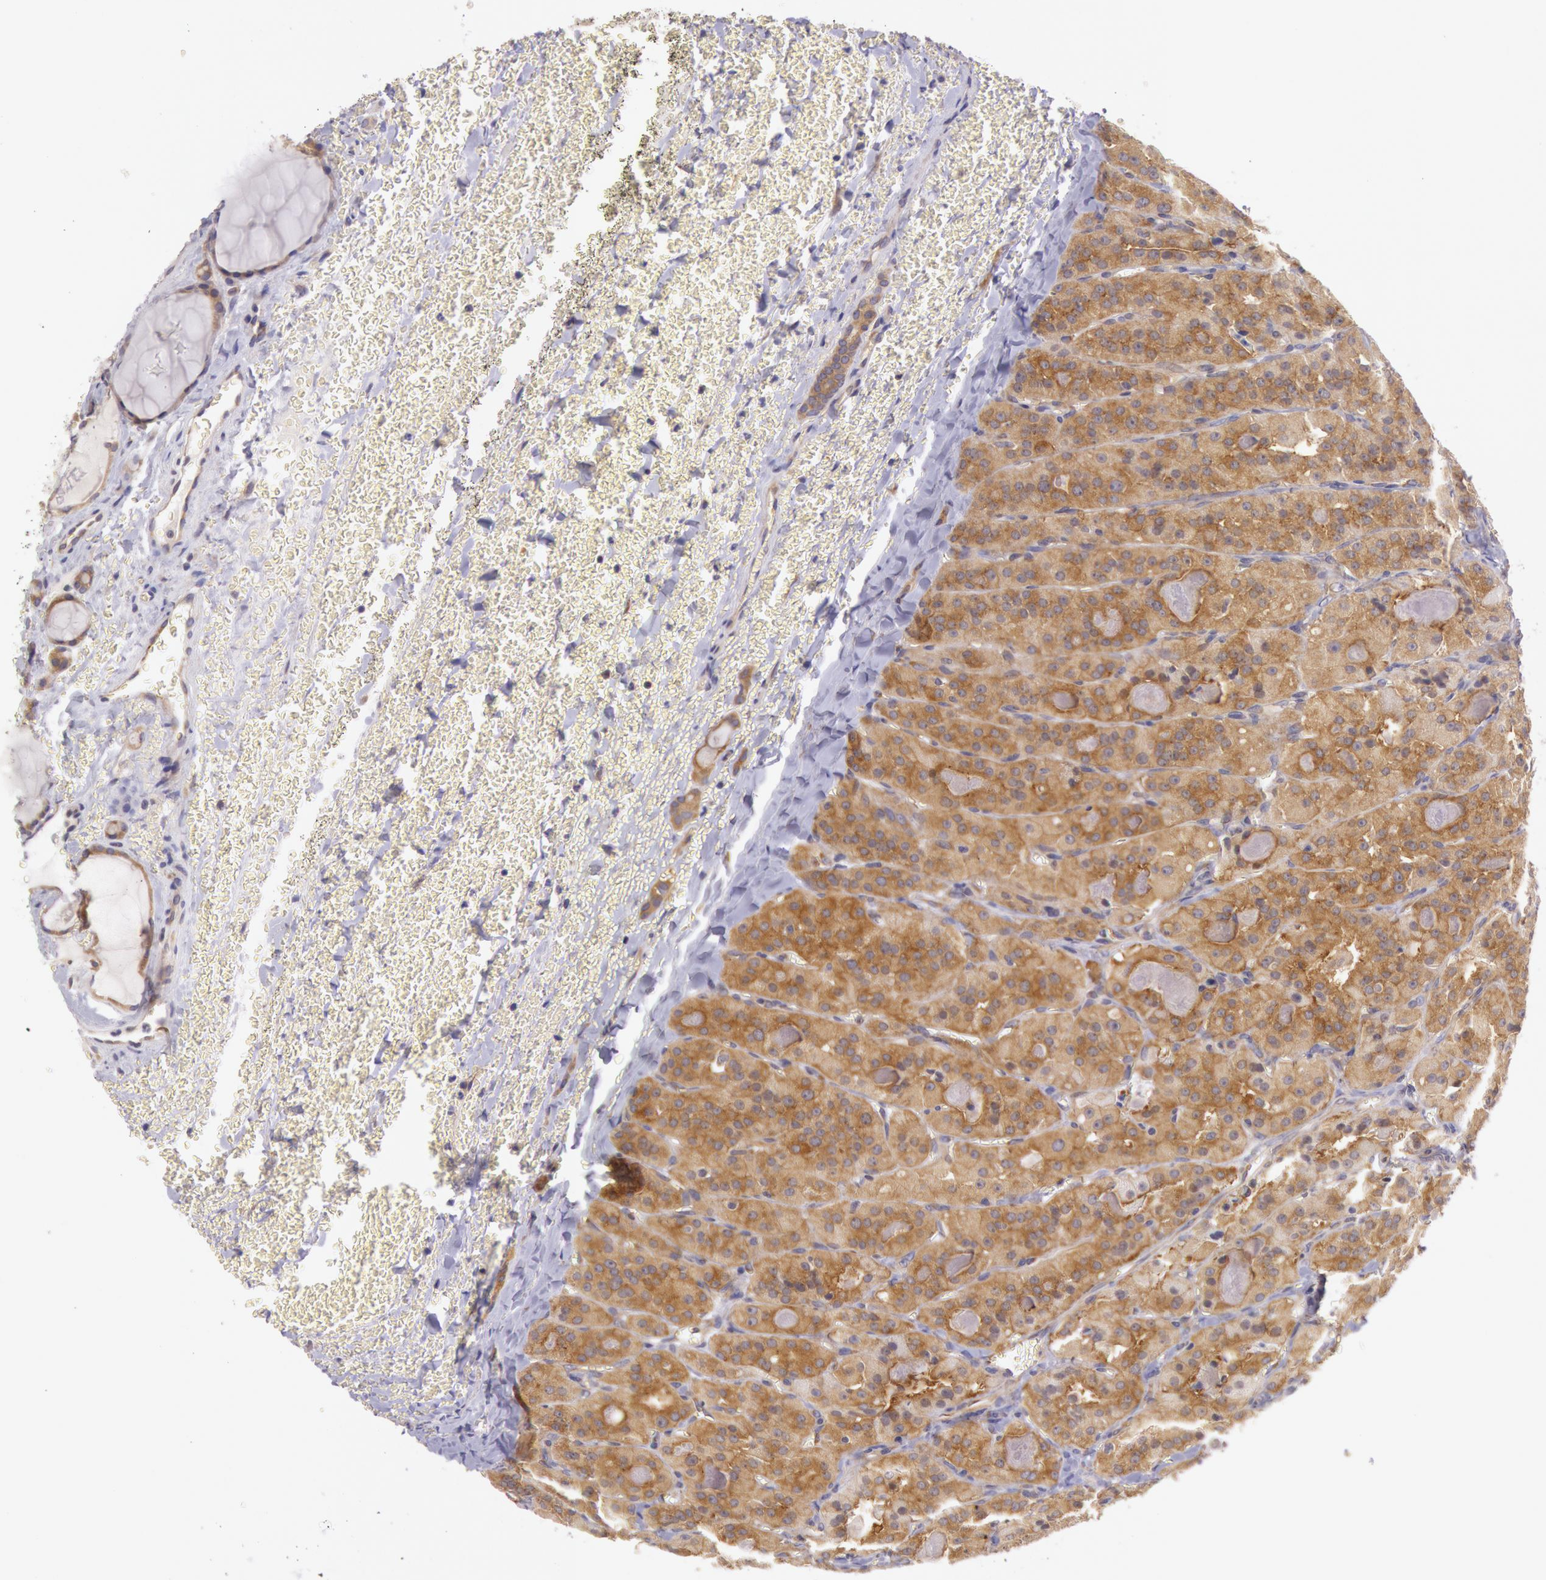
{"staining": {"intensity": "moderate", "quantity": ">75%", "location": "cytoplasmic/membranous"}, "tissue": "thyroid cancer", "cell_type": "Tumor cells", "image_type": "cancer", "snomed": [{"axis": "morphology", "description": "Carcinoma, NOS"}, {"axis": "topography", "description": "Thyroid gland"}], "caption": "Human thyroid cancer (carcinoma) stained with a brown dye reveals moderate cytoplasmic/membranous positive staining in approximately >75% of tumor cells.", "gene": "CHUK", "patient": {"sex": "male", "age": 76}}